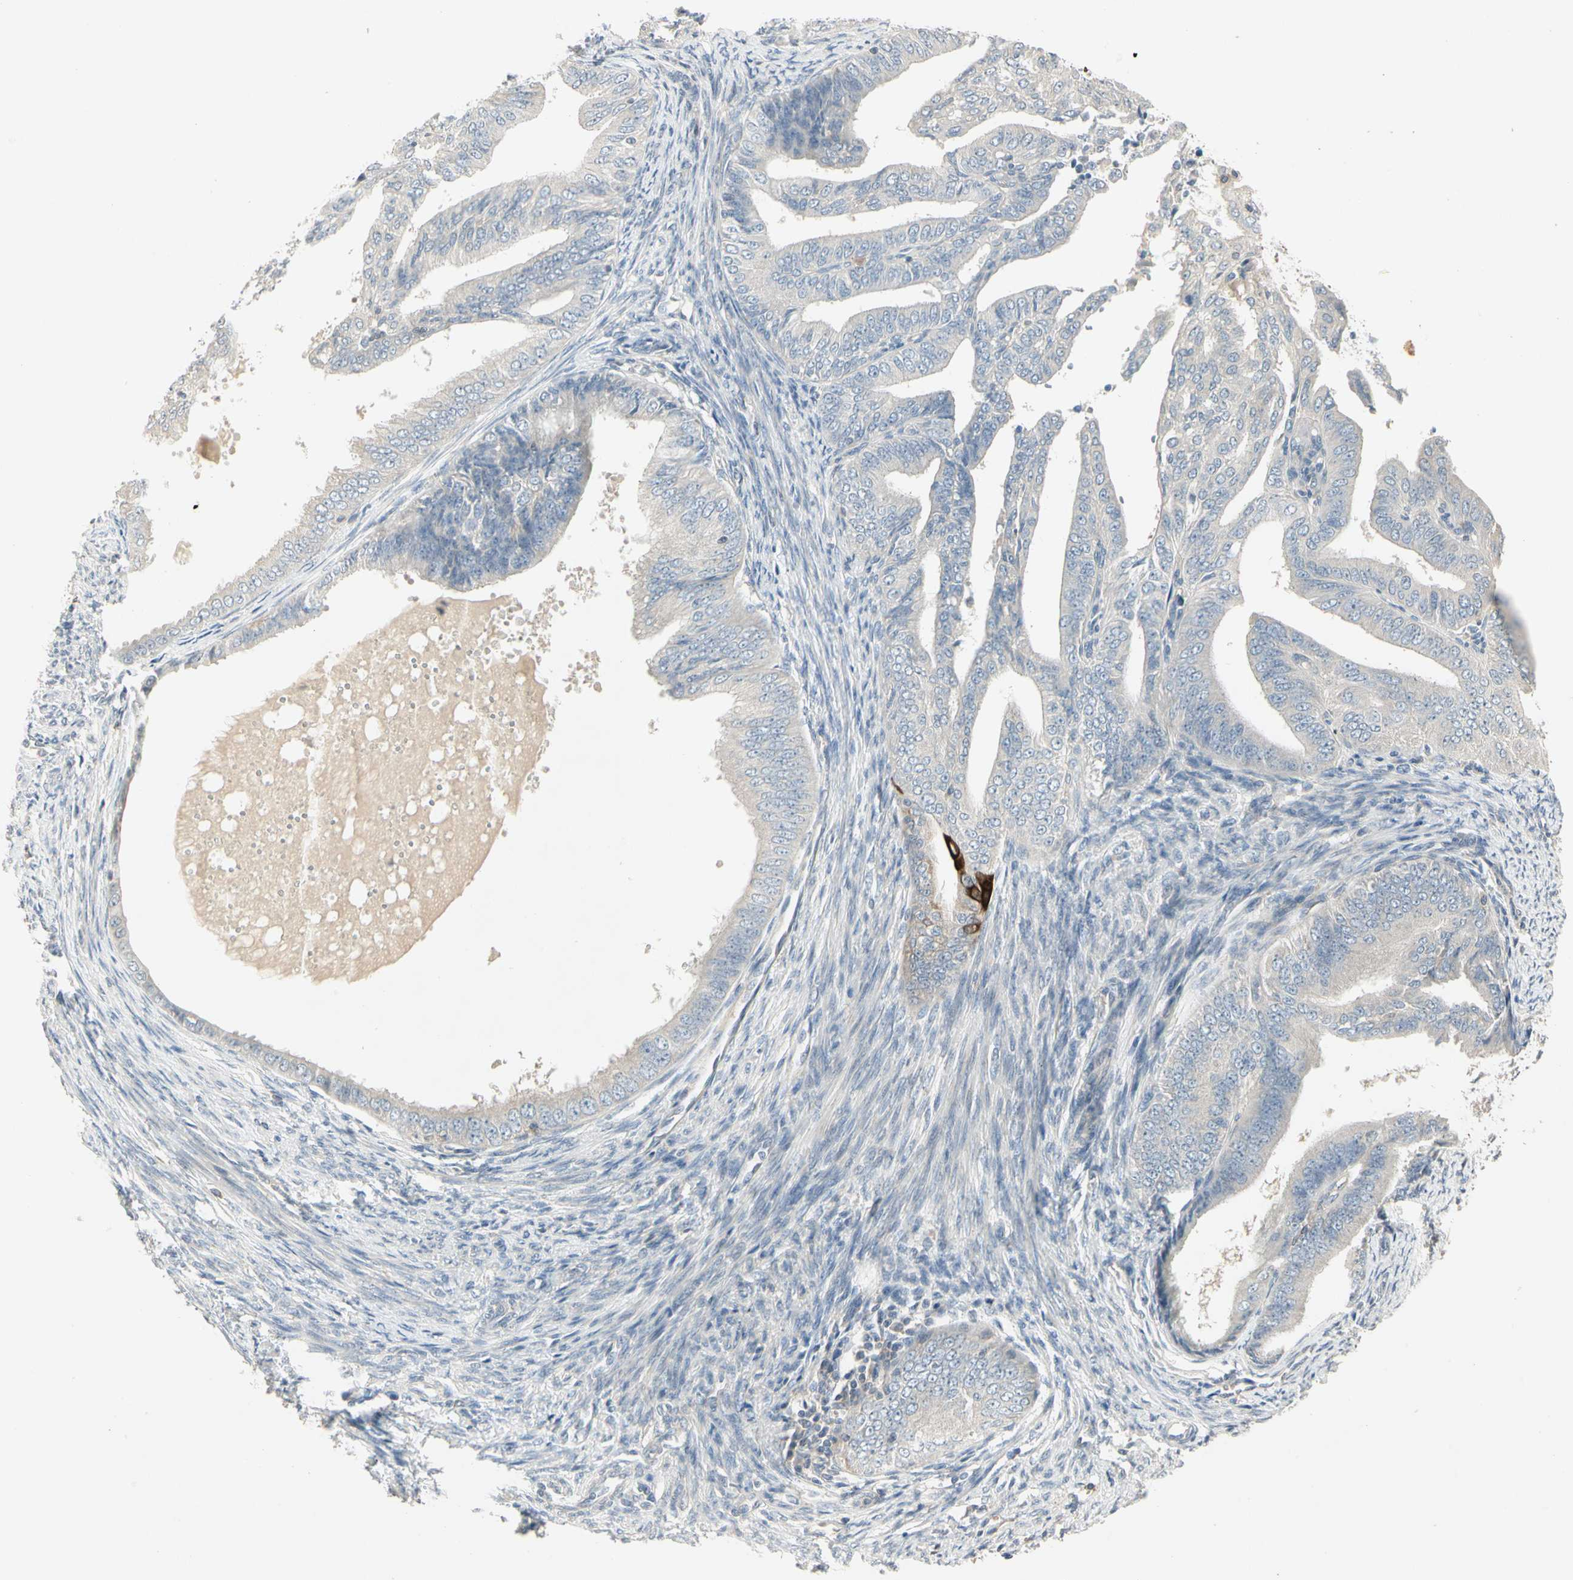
{"staining": {"intensity": "weak", "quantity": "25%-75%", "location": "cytoplasmic/membranous"}, "tissue": "endometrial cancer", "cell_type": "Tumor cells", "image_type": "cancer", "snomed": [{"axis": "morphology", "description": "Adenocarcinoma, NOS"}, {"axis": "topography", "description": "Endometrium"}], "caption": "A brown stain highlights weak cytoplasmic/membranous staining of a protein in human endometrial adenocarcinoma tumor cells. The staining was performed using DAB (3,3'-diaminobenzidine), with brown indicating positive protein expression. Nuclei are stained blue with hematoxylin.", "gene": "ZFP36", "patient": {"sex": "female", "age": 58}}